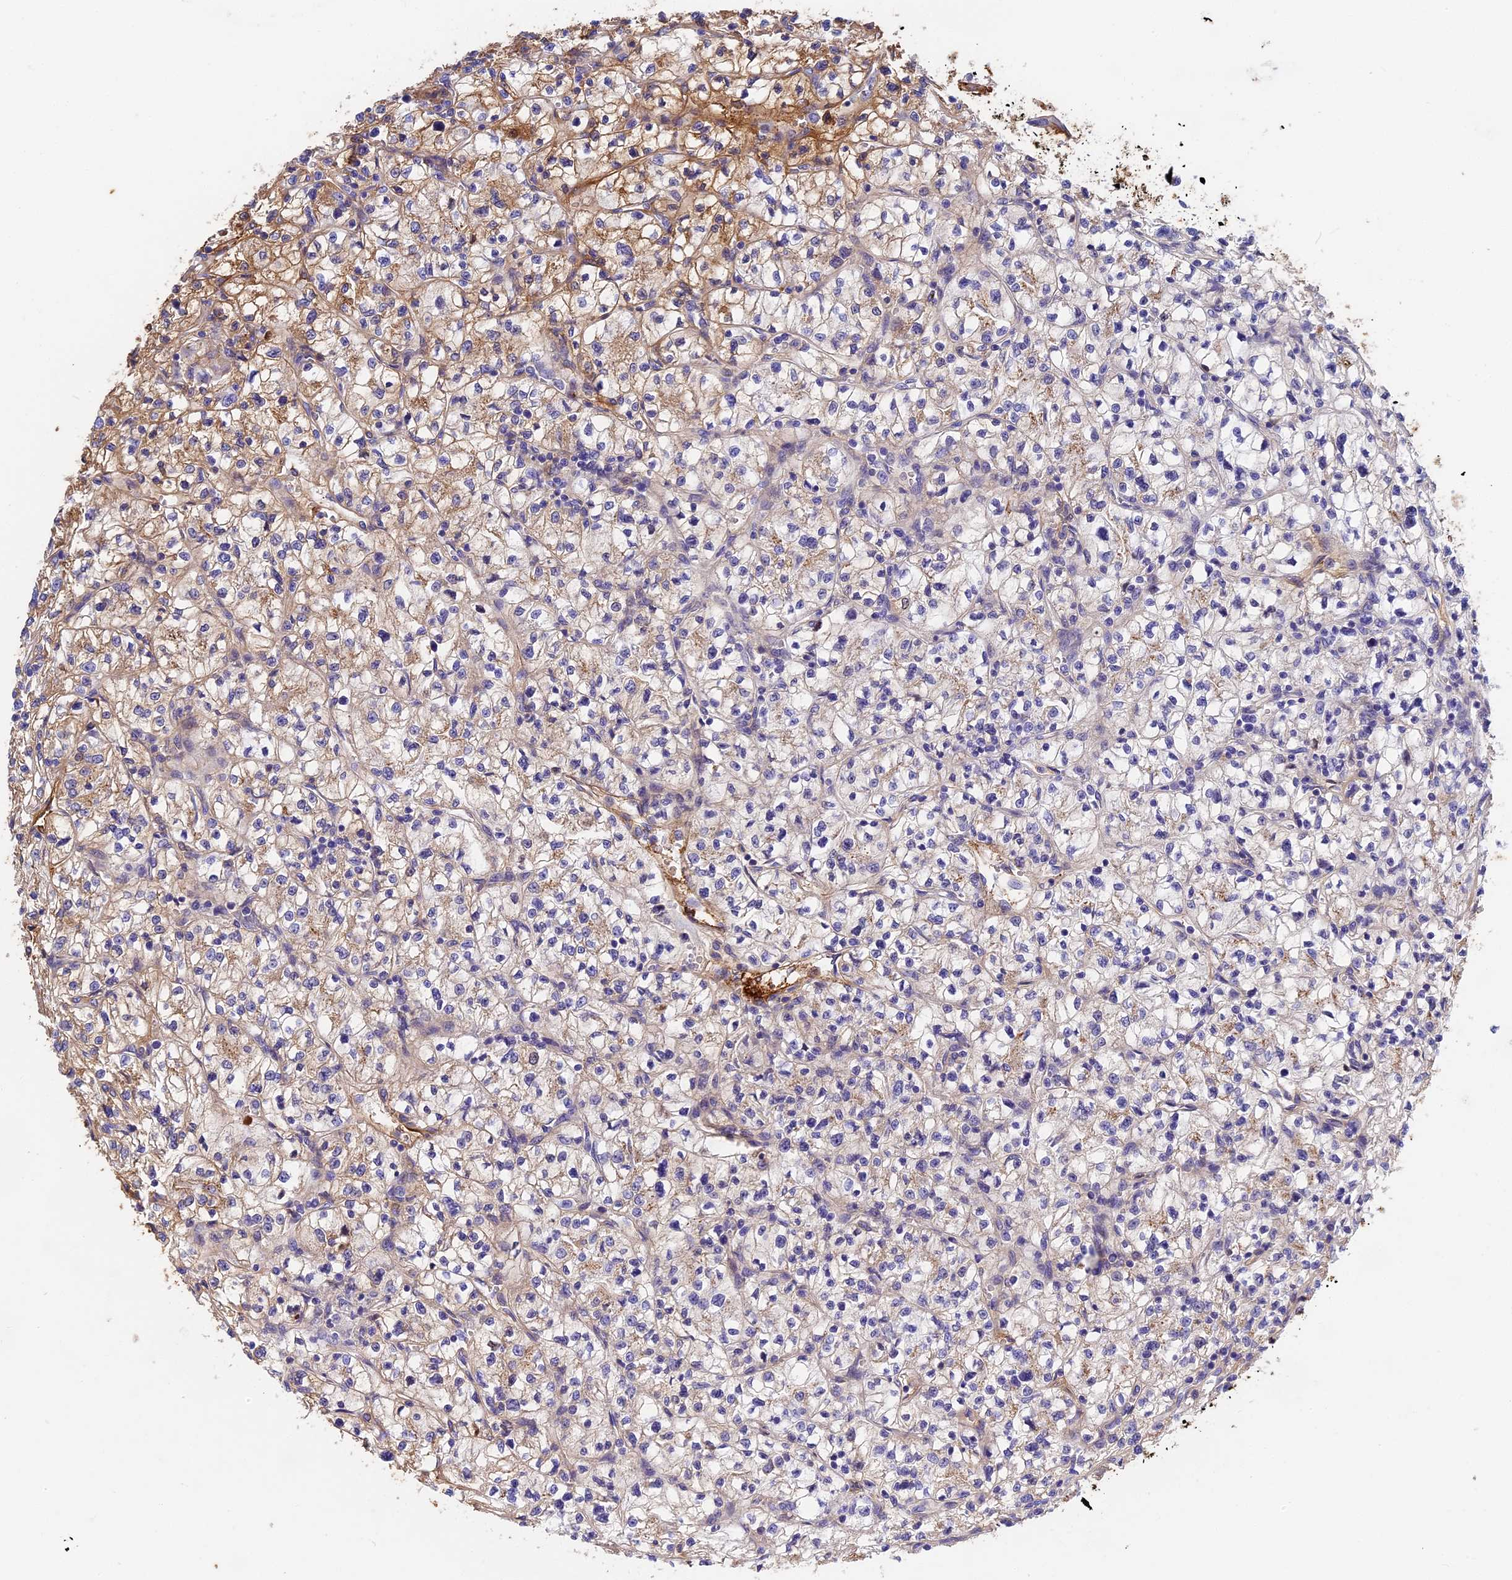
{"staining": {"intensity": "weak", "quantity": "<25%", "location": "cytoplasmic/membranous"}, "tissue": "renal cancer", "cell_type": "Tumor cells", "image_type": "cancer", "snomed": [{"axis": "morphology", "description": "Adenocarcinoma, NOS"}, {"axis": "topography", "description": "Kidney"}], "caption": "Renal cancer was stained to show a protein in brown. There is no significant staining in tumor cells.", "gene": "ITIH1", "patient": {"sex": "female", "age": 64}}